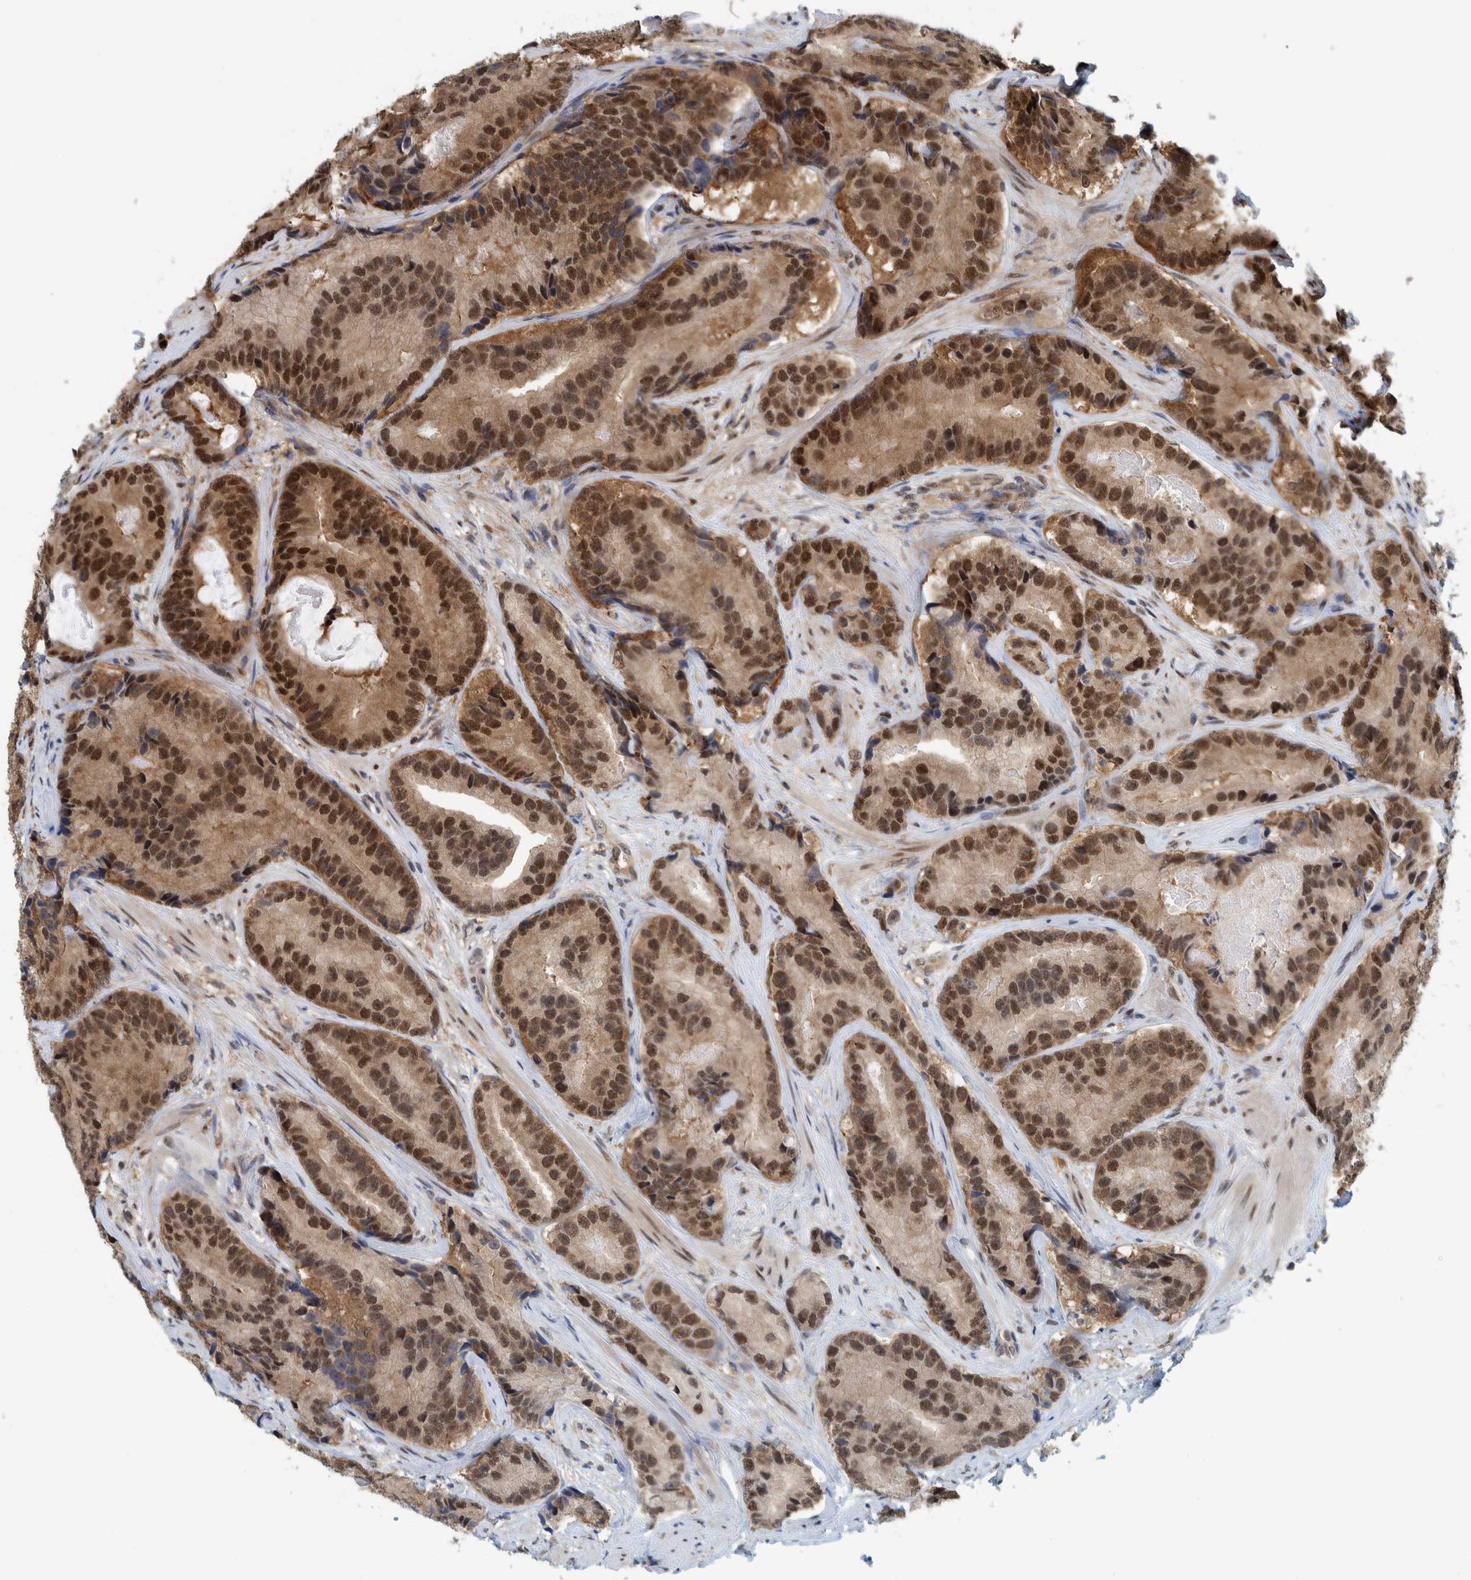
{"staining": {"intensity": "strong", "quantity": ">75%", "location": "nuclear"}, "tissue": "prostate cancer", "cell_type": "Tumor cells", "image_type": "cancer", "snomed": [{"axis": "morphology", "description": "Adenocarcinoma, High grade"}, {"axis": "topography", "description": "Prostate"}], "caption": "Immunohistochemistry (IHC) histopathology image of human prostate high-grade adenocarcinoma stained for a protein (brown), which reveals high levels of strong nuclear positivity in approximately >75% of tumor cells.", "gene": "COPS3", "patient": {"sex": "male", "age": 55}}